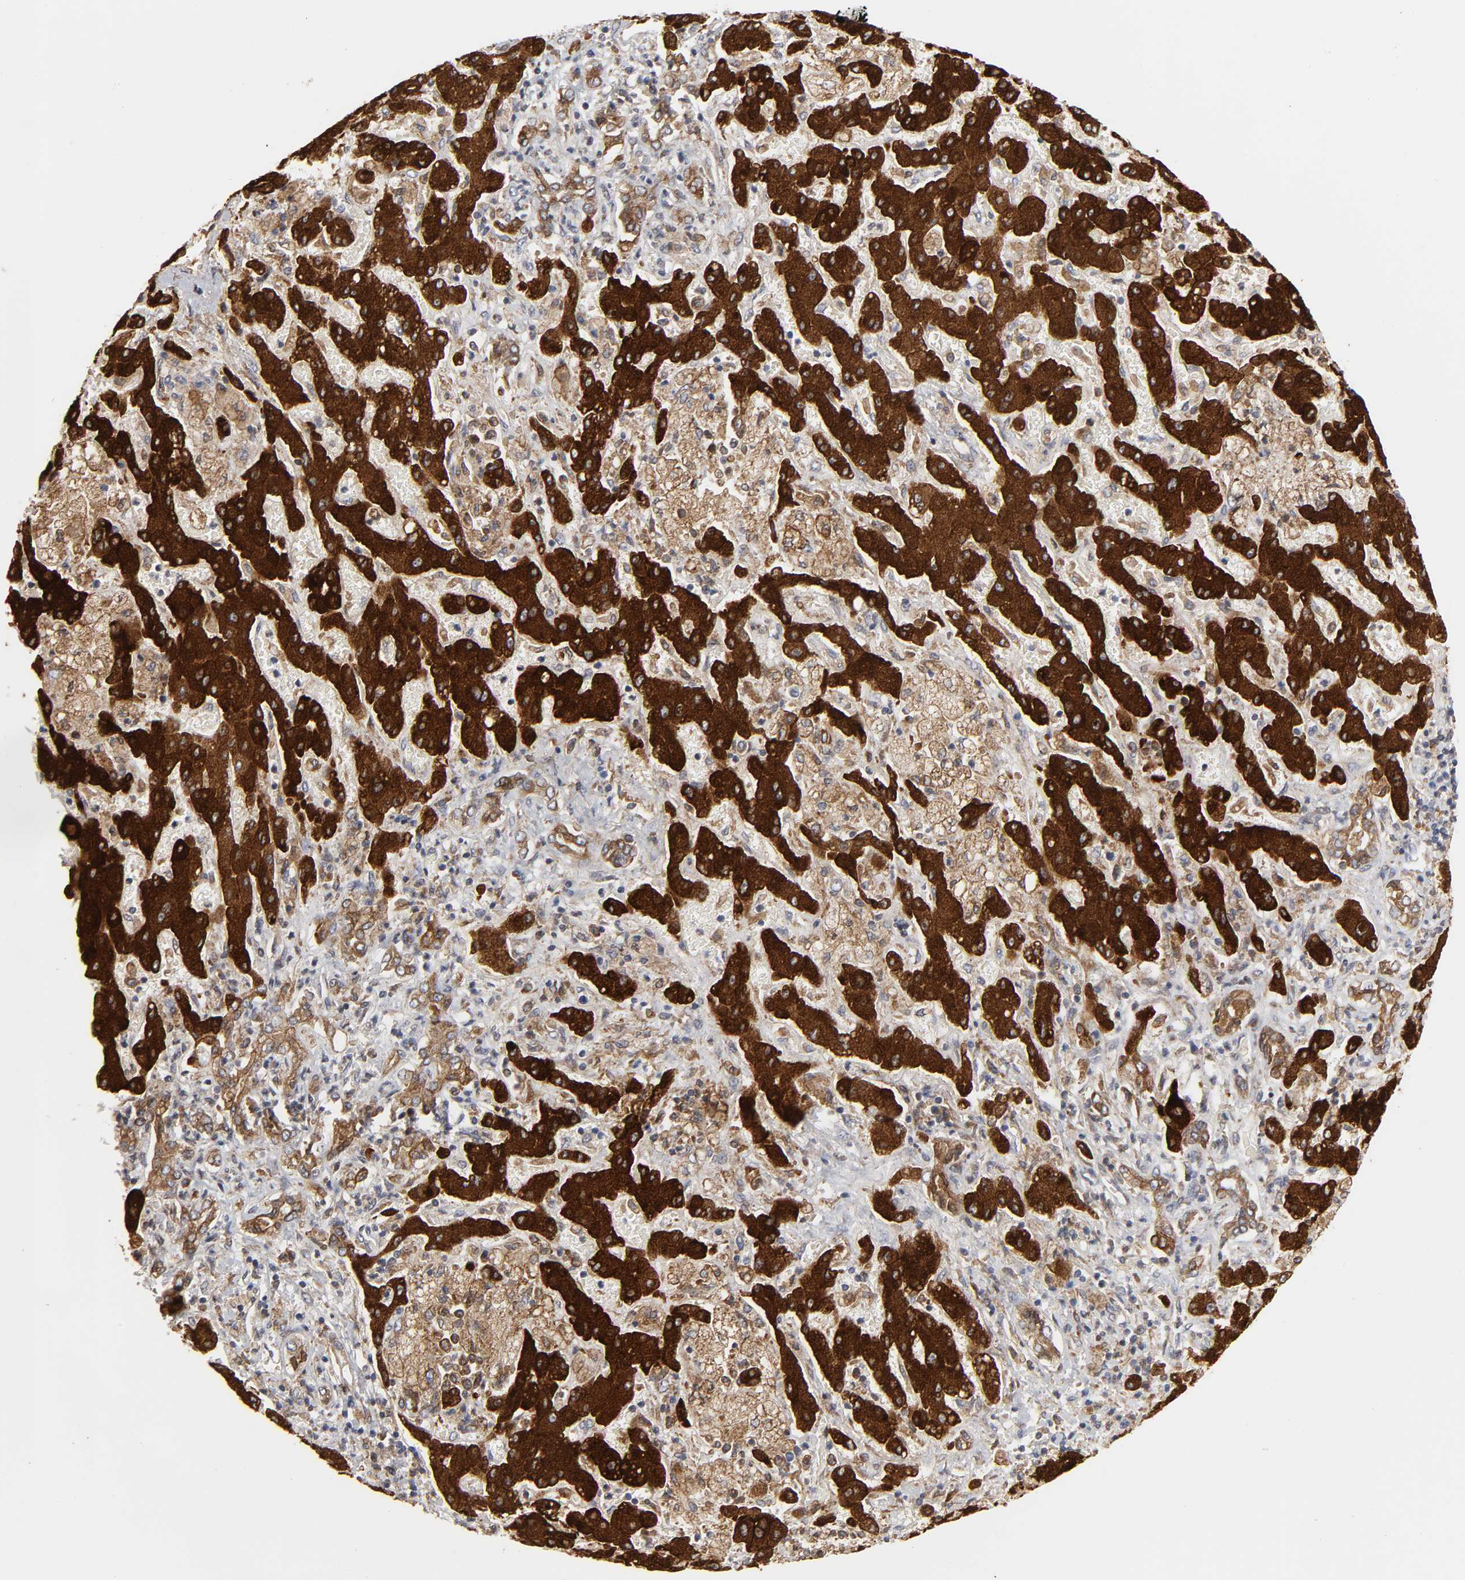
{"staining": {"intensity": "moderate", "quantity": ">75%", "location": "cytoplasmic/membranous"}, "tissue": "liver cancer", "cell_type": "Tumor cells", "image_type": "cancer", "snomed": [{"axis": "morphology", "description": "Cholangiocarcinoma"}, {"axis": "topography", "description": "Liver"}], "caption": "A brown stain shows moderate cytoplasmic/membranous staining of a protein in liver cholangiocarcinoma tumor cells. Nuclei are stained in blue.", "gene": "POR", "patient": {"sex": "male", "age": 50}}